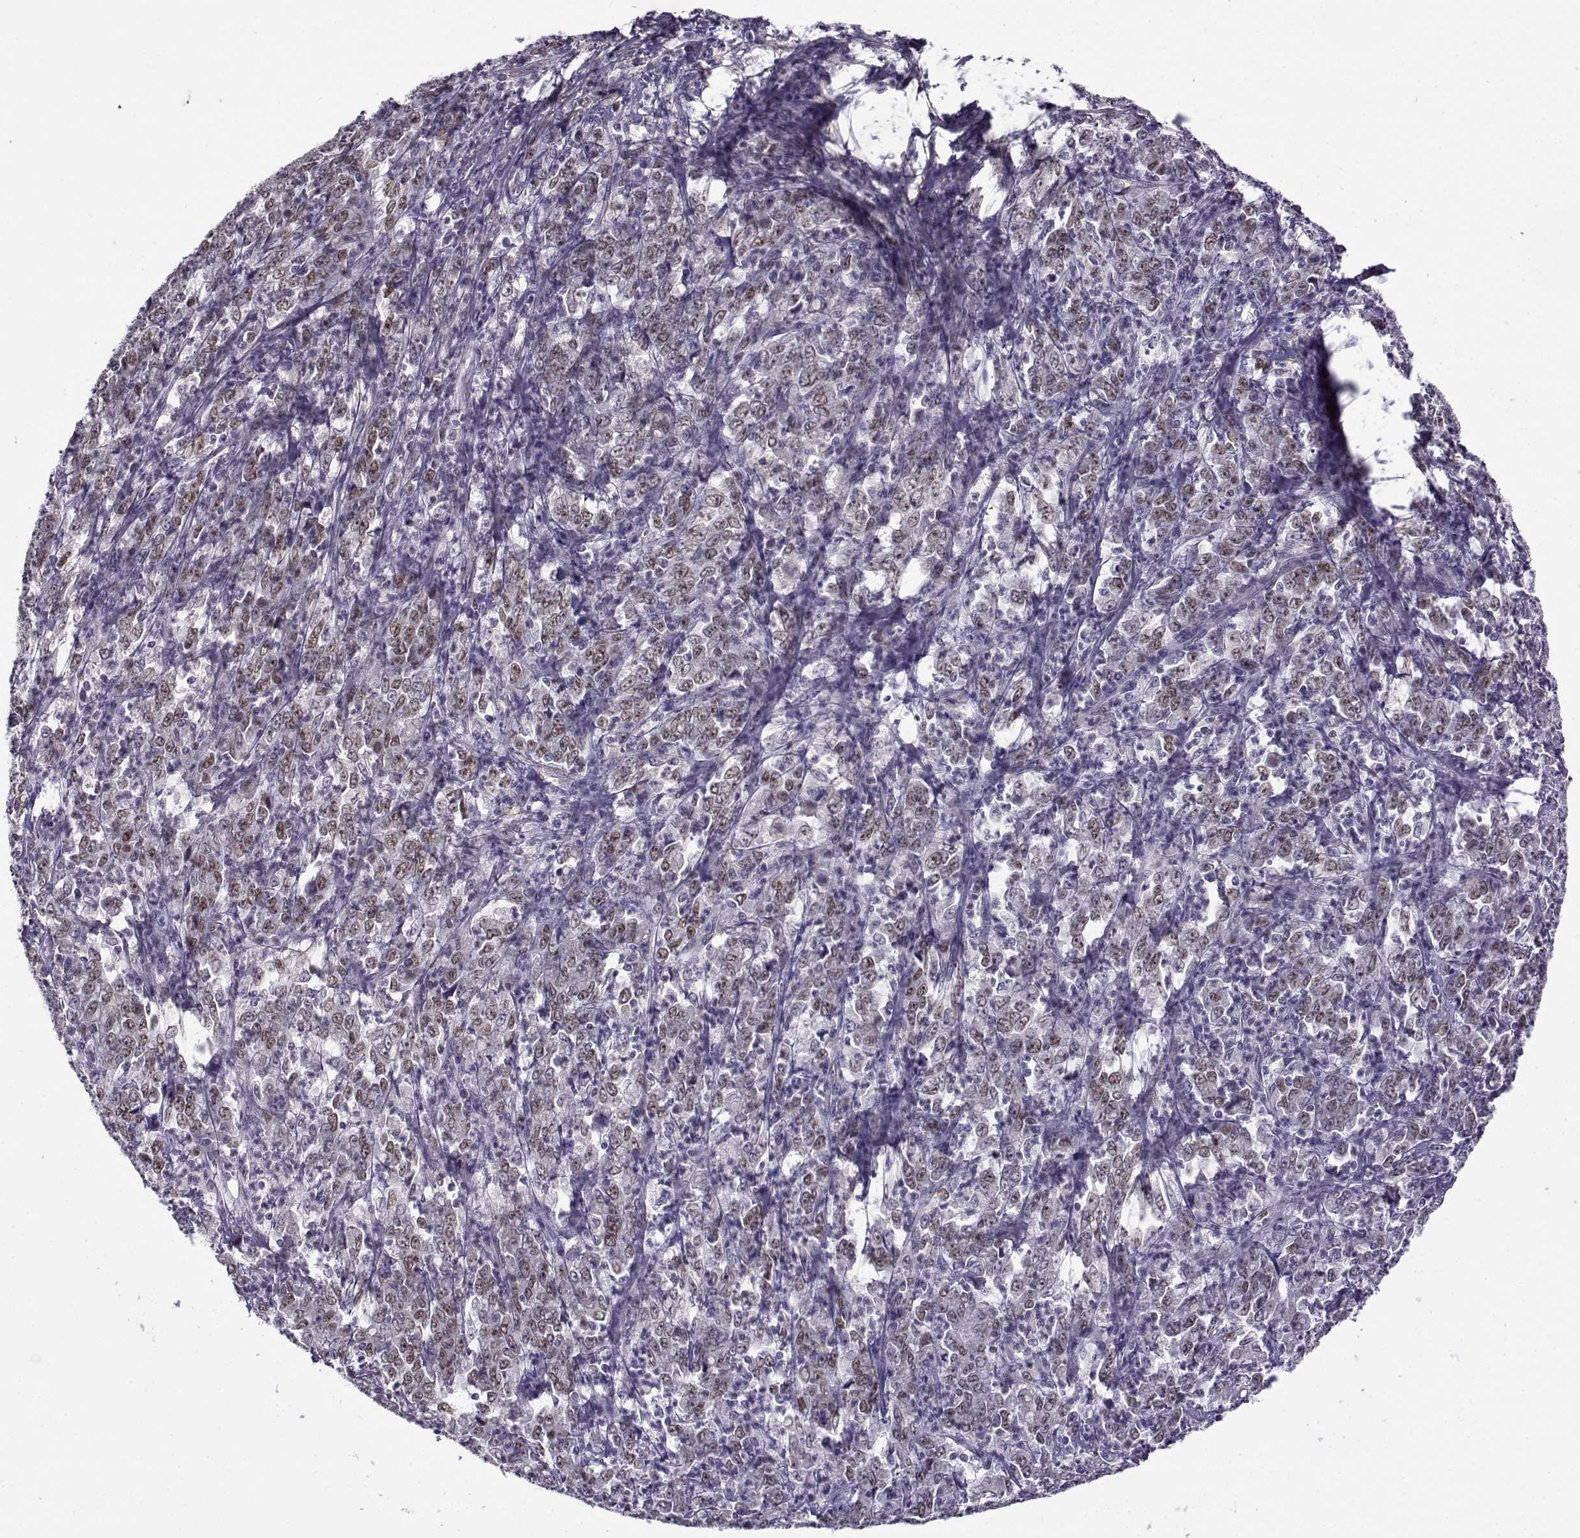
{"staining": {"intensity": "strong", "quantity": "<25%", "location": "nuclear"}, "tissue": "stomach cancer", "cell_type": "Tumor cells", "image_type": "cancer", "snomed": [{"axis": "morphology", "description": "Adenocarcinoma, NOS"}, {"axis": "topography", "description": "Stomach, lower"}], "caption": "Human adenocarcinoma (stomach) stained with a protein marker demonstrates strong staining in tumor cells.", "gene": "BACH1", "patient": {"sex": "female", "age": 71}}